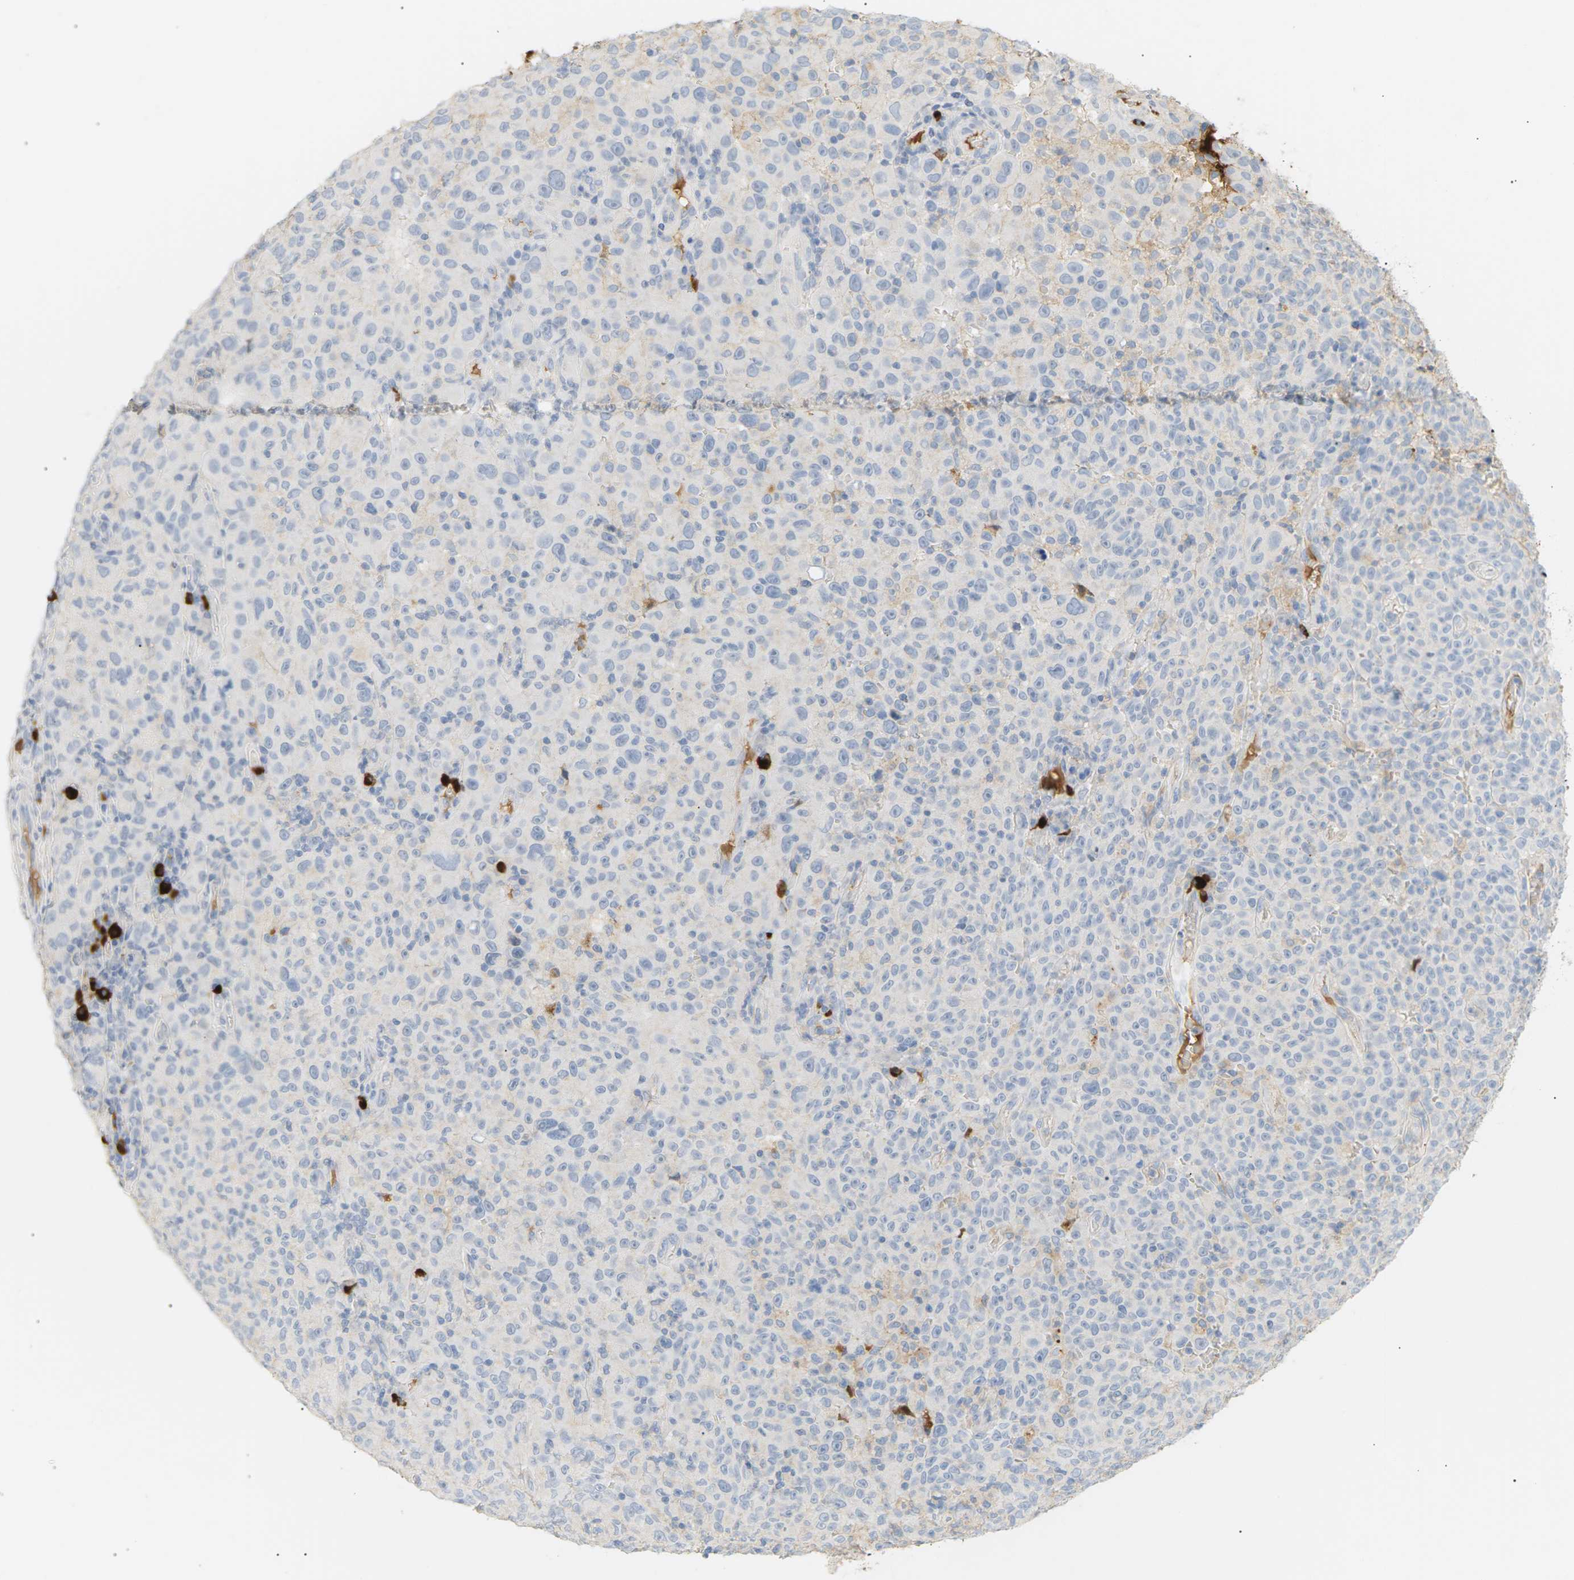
{"staining": {"intensity": "negative", "quantity": "none", "location": "none"}, "tissue": "melanoma", "cell_type": "Tumor cells", "image_type": "cancer", "snomed": [{"axis": "morphology", "description": "Malignant melanoma, NOS"}, {"axis": "topography", "description": "Skin"}], "caption": "DAB immunohistochemical staining of malignant melanoma exhibits no significant positivity in tumor cells.", "gene": "IGLC3", "patient": {"sex": "female", "age": 82}}